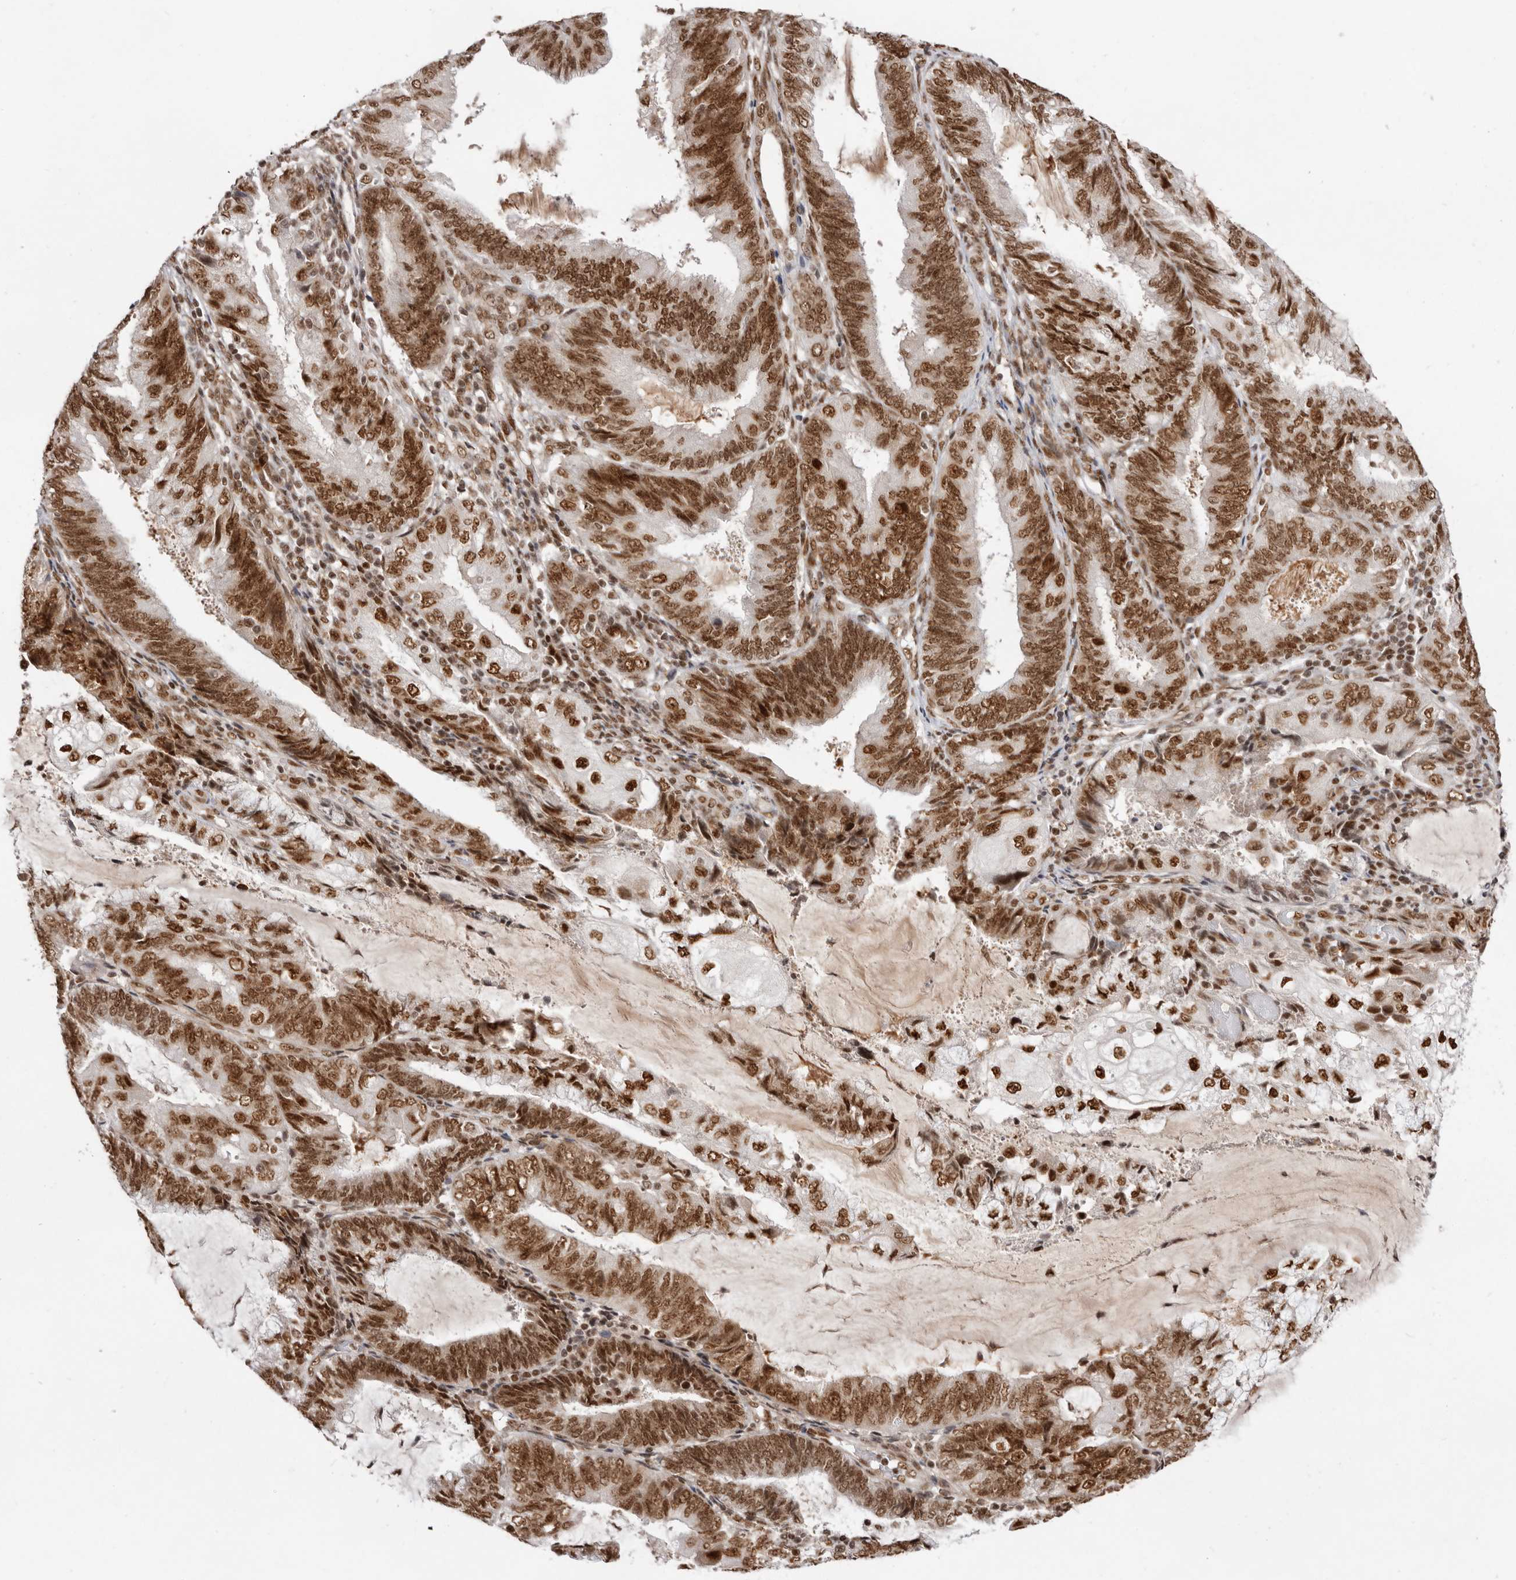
{"staining": {"intensity": "strong", "quantity": ">75%", "location": "nuclear"}, "tissue": "endometrial cancer", "cell_type": "Tumor cells", "image_type": "cancer", "snomed": [{"axis": "morphology", "description": "Adenocarcinoma, NOS"}, {"axis": "topography", "description": "Endometrium"}], "caption": "Immunohistochemical staining of human endometrial cancer displays high levels of strong nuclear protein positivity in approximately >75% of tumor cells.", "gene": "CHTOP", "patient": {"sex": "female", "age": 81}}